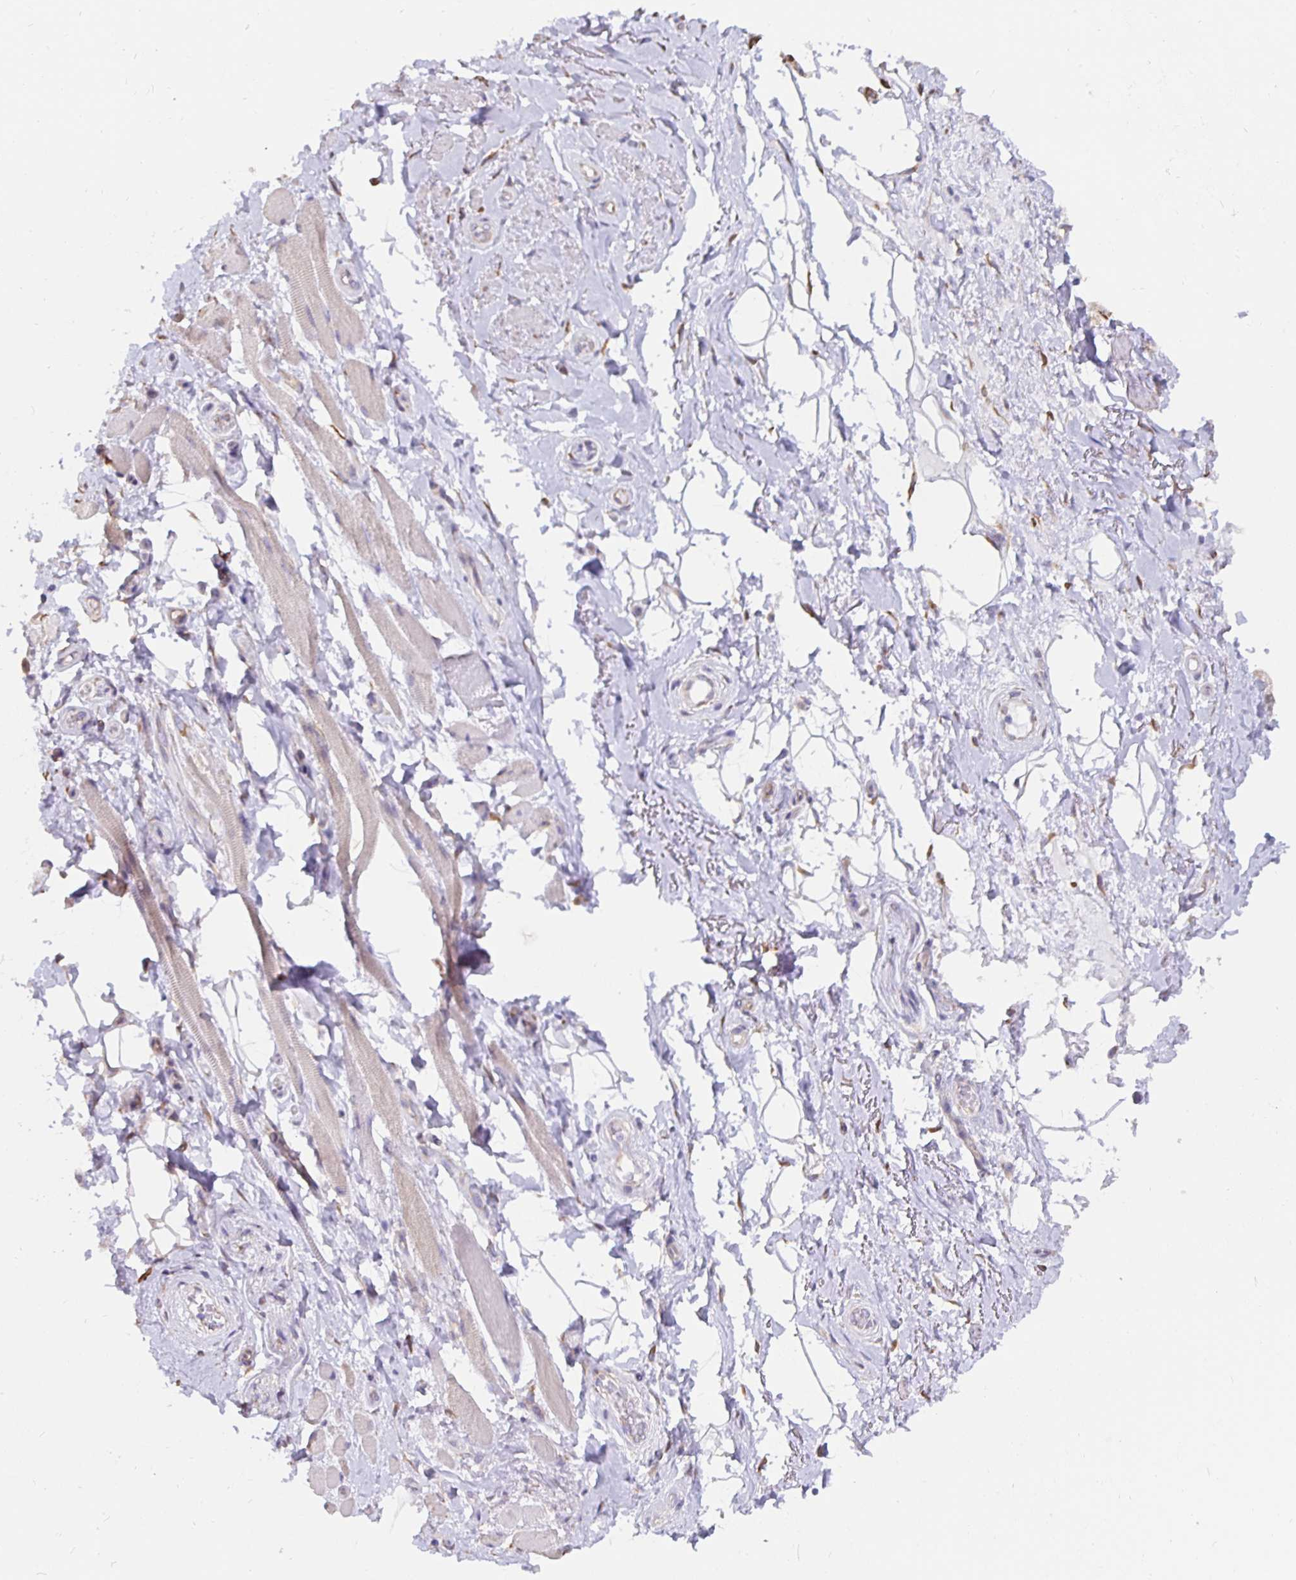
{"staining": {"intensity": "negative", "quantity": "none", "location": "none"}, "tissue": "adipose tissue", "cell_type": "Adipocytes", "image_type": "normal", "snomed": [{"axis": "morphology", "description": "Normal tissue, NOS"}, {"axis": "topography", "description": "Anal"}, {"axis": "topography", "description": "Peripheral nerve tissue"}], "caption": "Micrograph shows no protein expression in adipocytes of benign adipose tissue. (DAB (3,3'-diaminobenzidine) IHC with hematoxylin counter stain).", "gene": "DNAI2", "patient": {"sex": "male", "age": 53}}